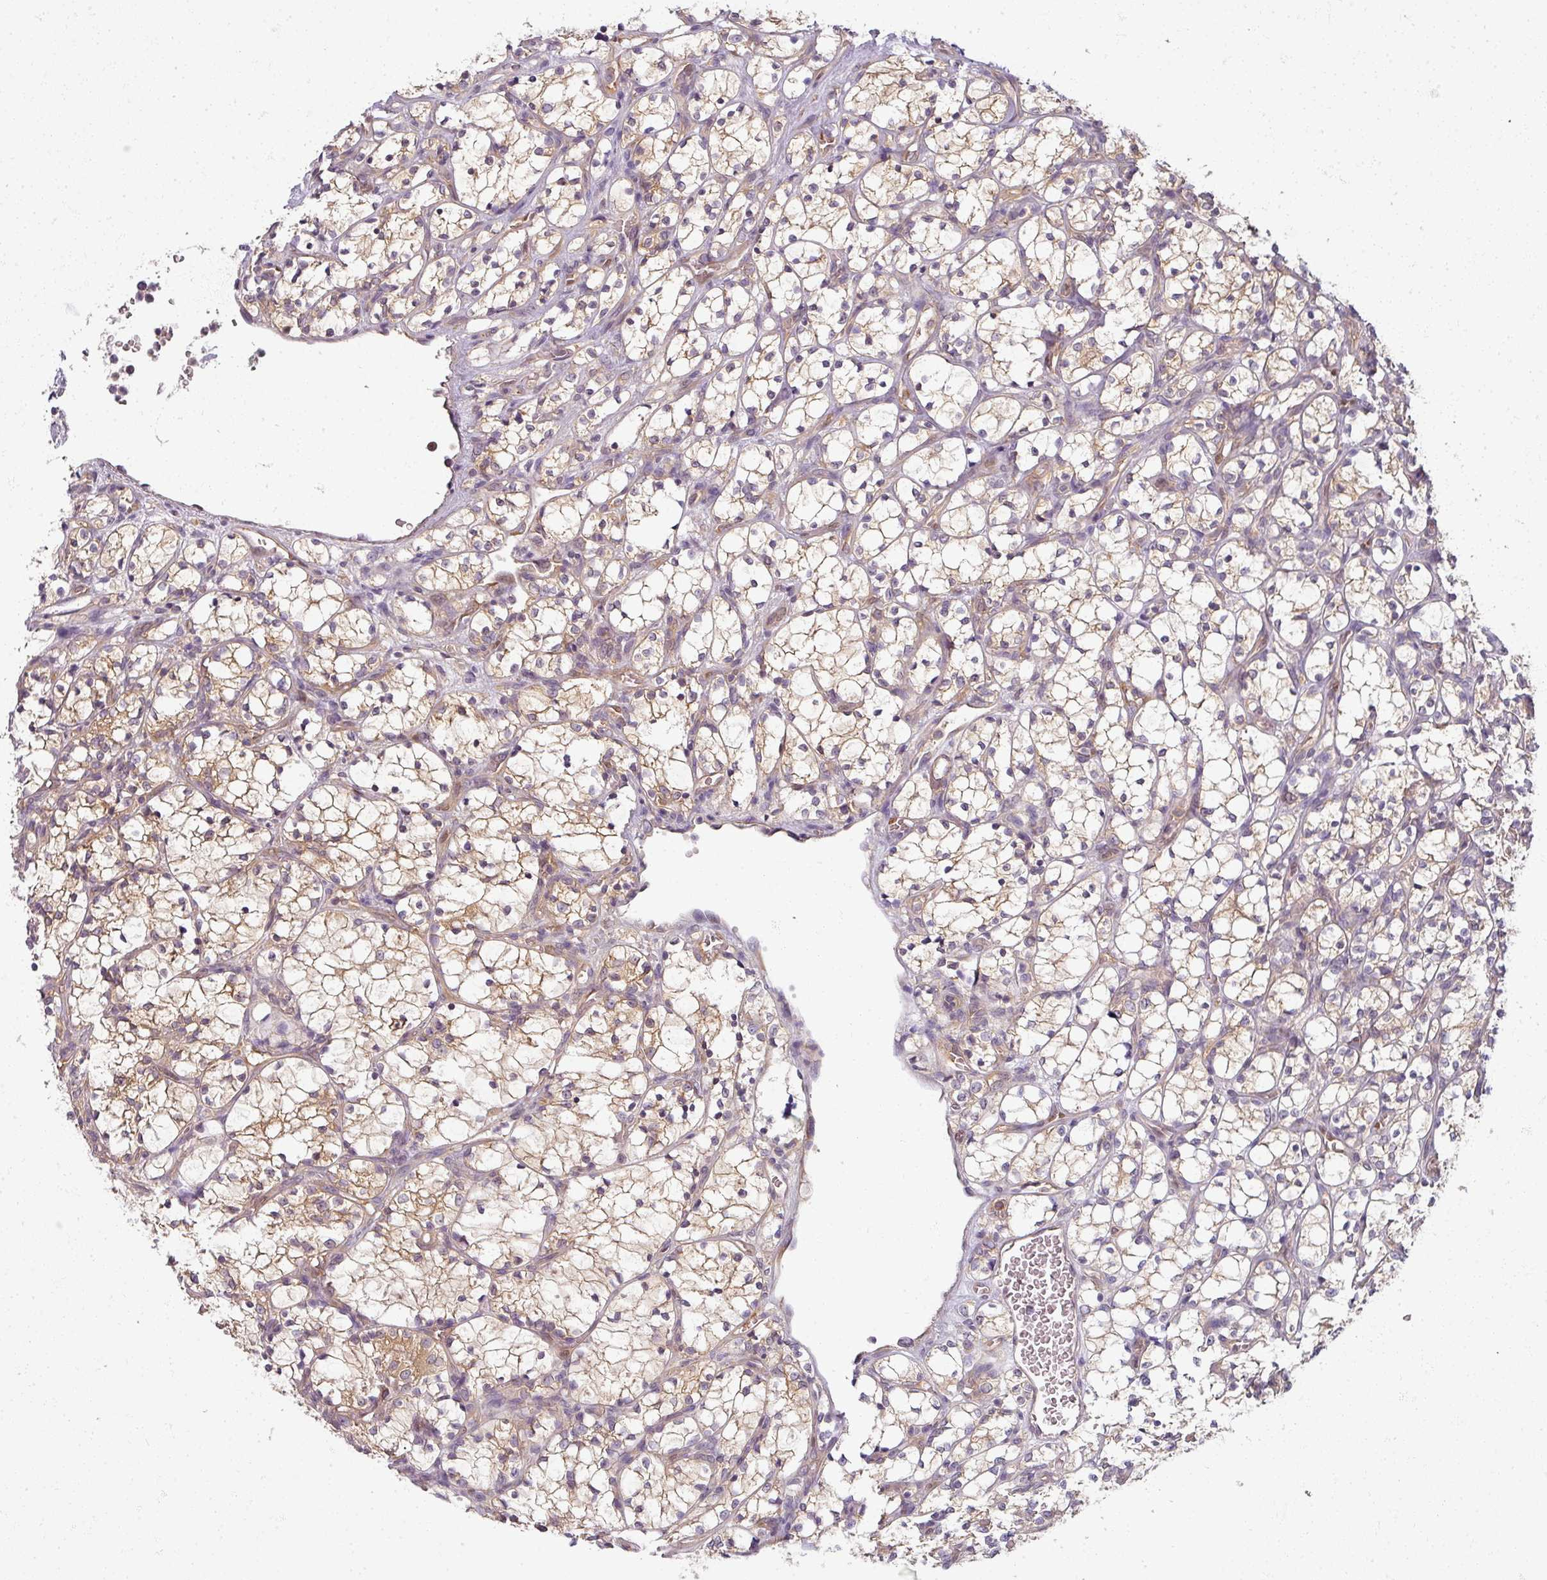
{"staining": {"intensity": "weak", "quantity": "<25%", "location": "cytoplasmic/membranous"}, "tissue": "renal cancer", "cell_type": "Tumor cells", "image_type": "cancer", "snomed": [{"axis": "morphology", "description": "Adenocarcinoma, NOS"}, {"axis": "topography", "description": "Kidney"}], "caption": "The immunohistochemistry histopathology image has no significant staining in tumor cells of renal cancer tissue.", "gene": "AGPAT4", "patient": {"sex": "female", "age": 69}}